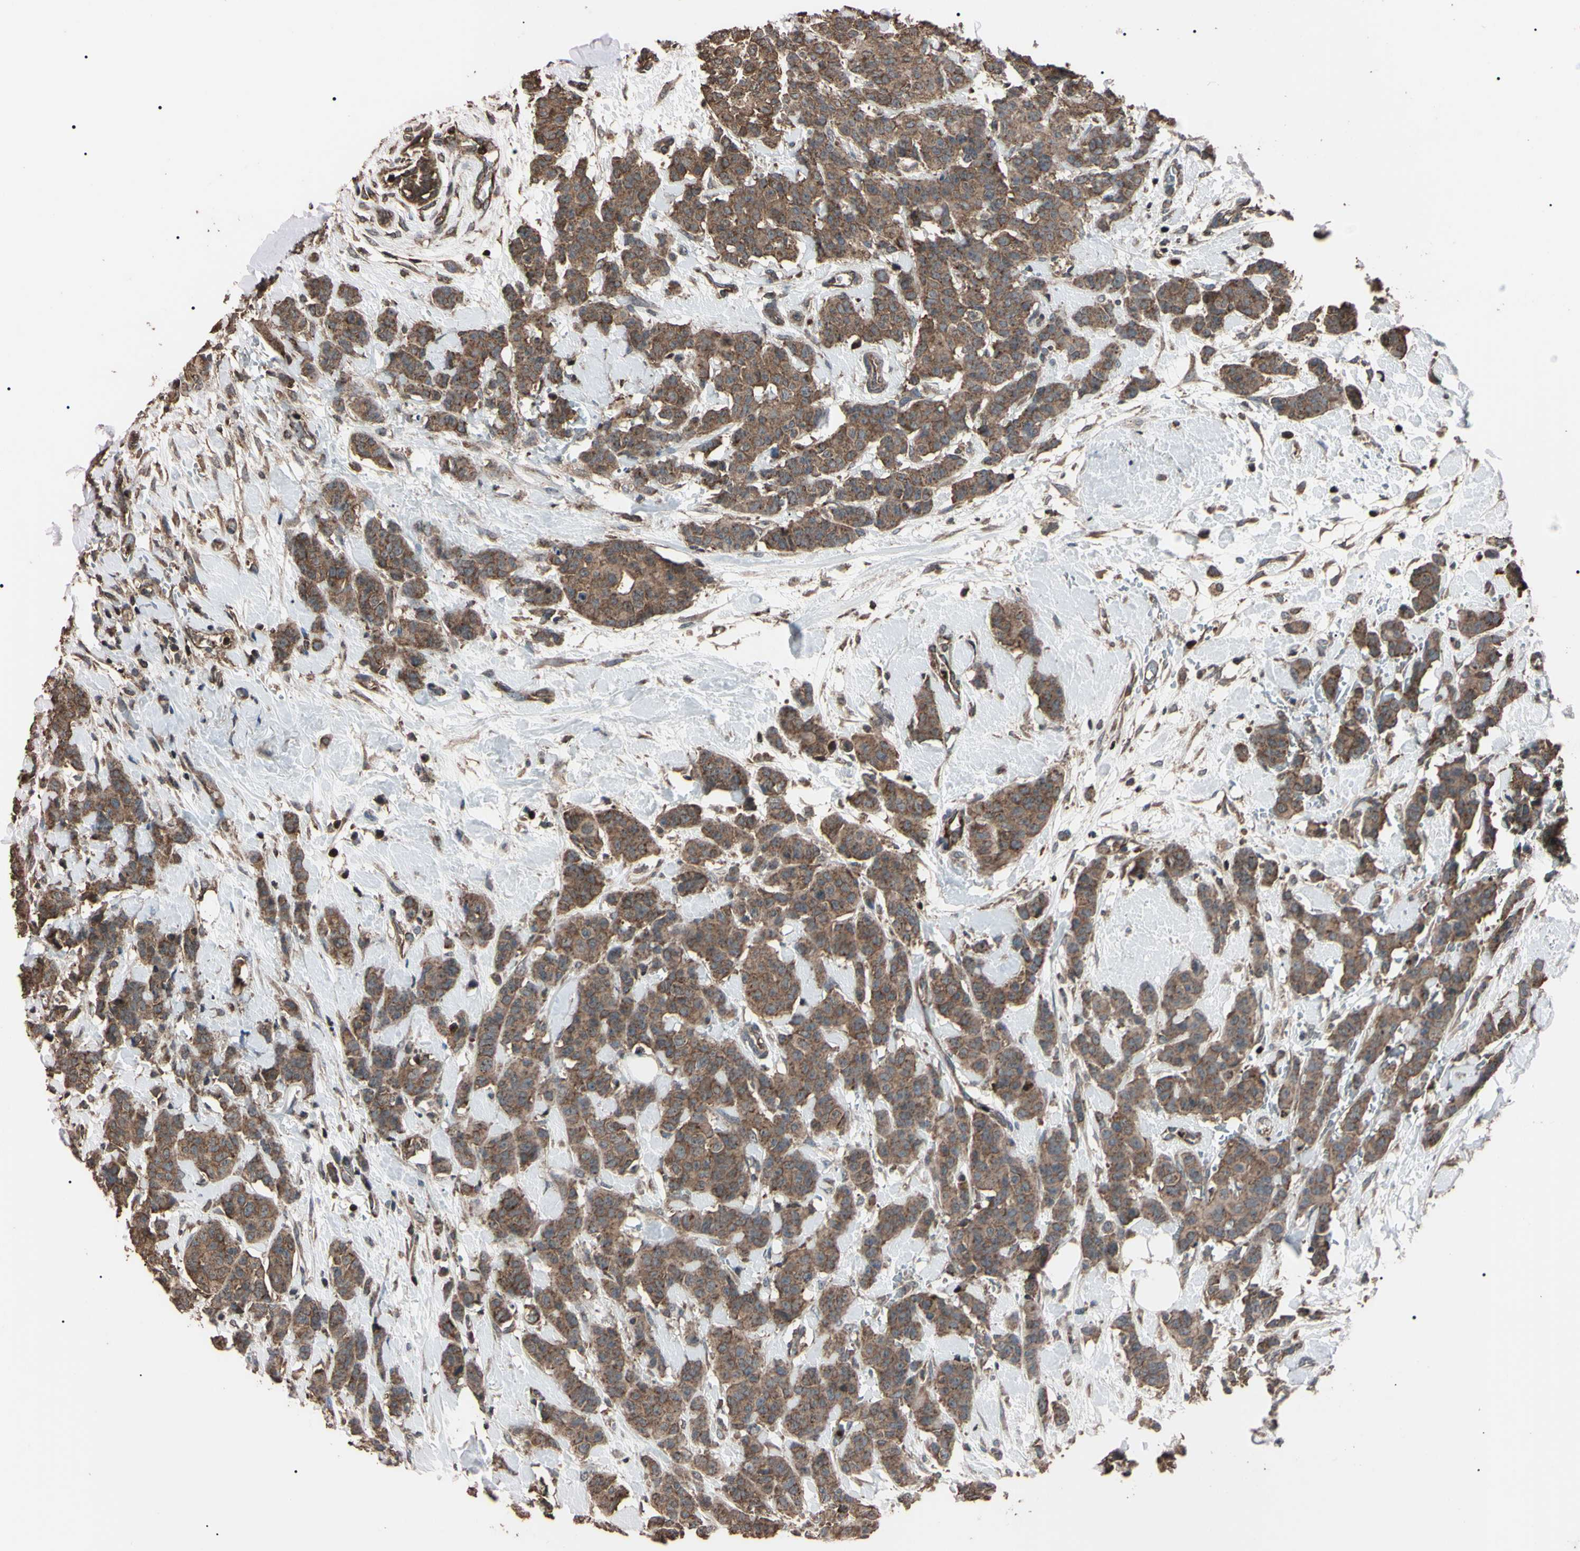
{"staining": {"intensity": "moderate", "quantity": ">75%", "location": "cytoplasmic/membranous"}, "tissue": "breast cancer", "cell_type": "Tumor cells", "image_type": "cancer", "snomed": [{"axis": "morphology", "description": "Normal tissue, NOS"}, {"axis": "morphology", "description": "Duct carcinoma"}, {"axis": "topography", "description": "Breast"}], "caption": "Immunohistochemistry (DAB) staining of breast cancer (infiltrating ductal carcinoma) exhibits moderate cytoplasmic/membranous protein positivity in approximately >75% of tumor cells. Using DAB (3,3'-diaminobenzidine) (brown) and hematoxylin (blue) stains, captured at high magnification using brightfield microscopy.", "gene": "TNFRSF1A", "patient": {"sex": "female", "age": 40}}